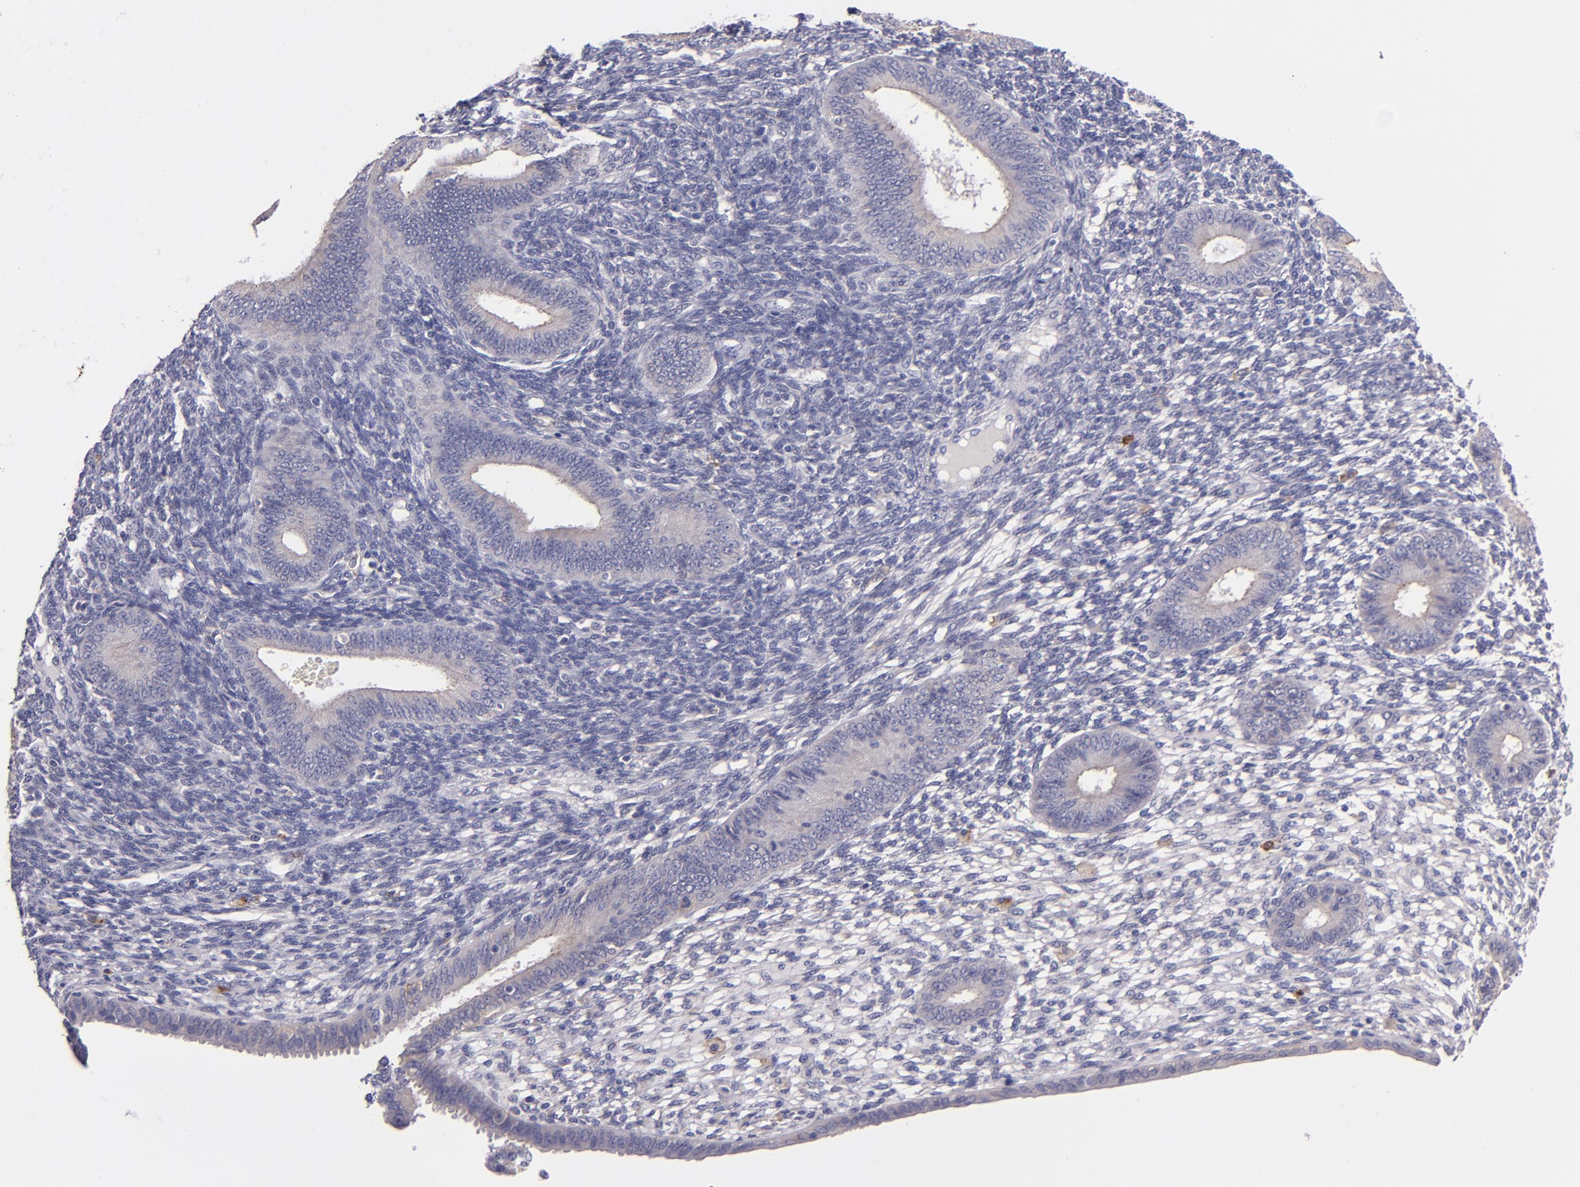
{"staining": {"intensity": "negative", "quantity": "none", "location": "none"}, "tissue": "endometrium", "cell_type": "Cells in endometrial stroma", "image_type": "normal", "snomed": [{"axis": "morphology", "description": "Normal tissue, NOS"}, {"axis": "topography", "description": "Endometrium"}], "caption": "High power microscopy photomicrograph of an immunohistochemistry micrograph of normal endometrium, revealing no significant expression in cells in endometrial stroma.", "gene": "C5AR1", "patient": {"sex": "female", "age": 42}}